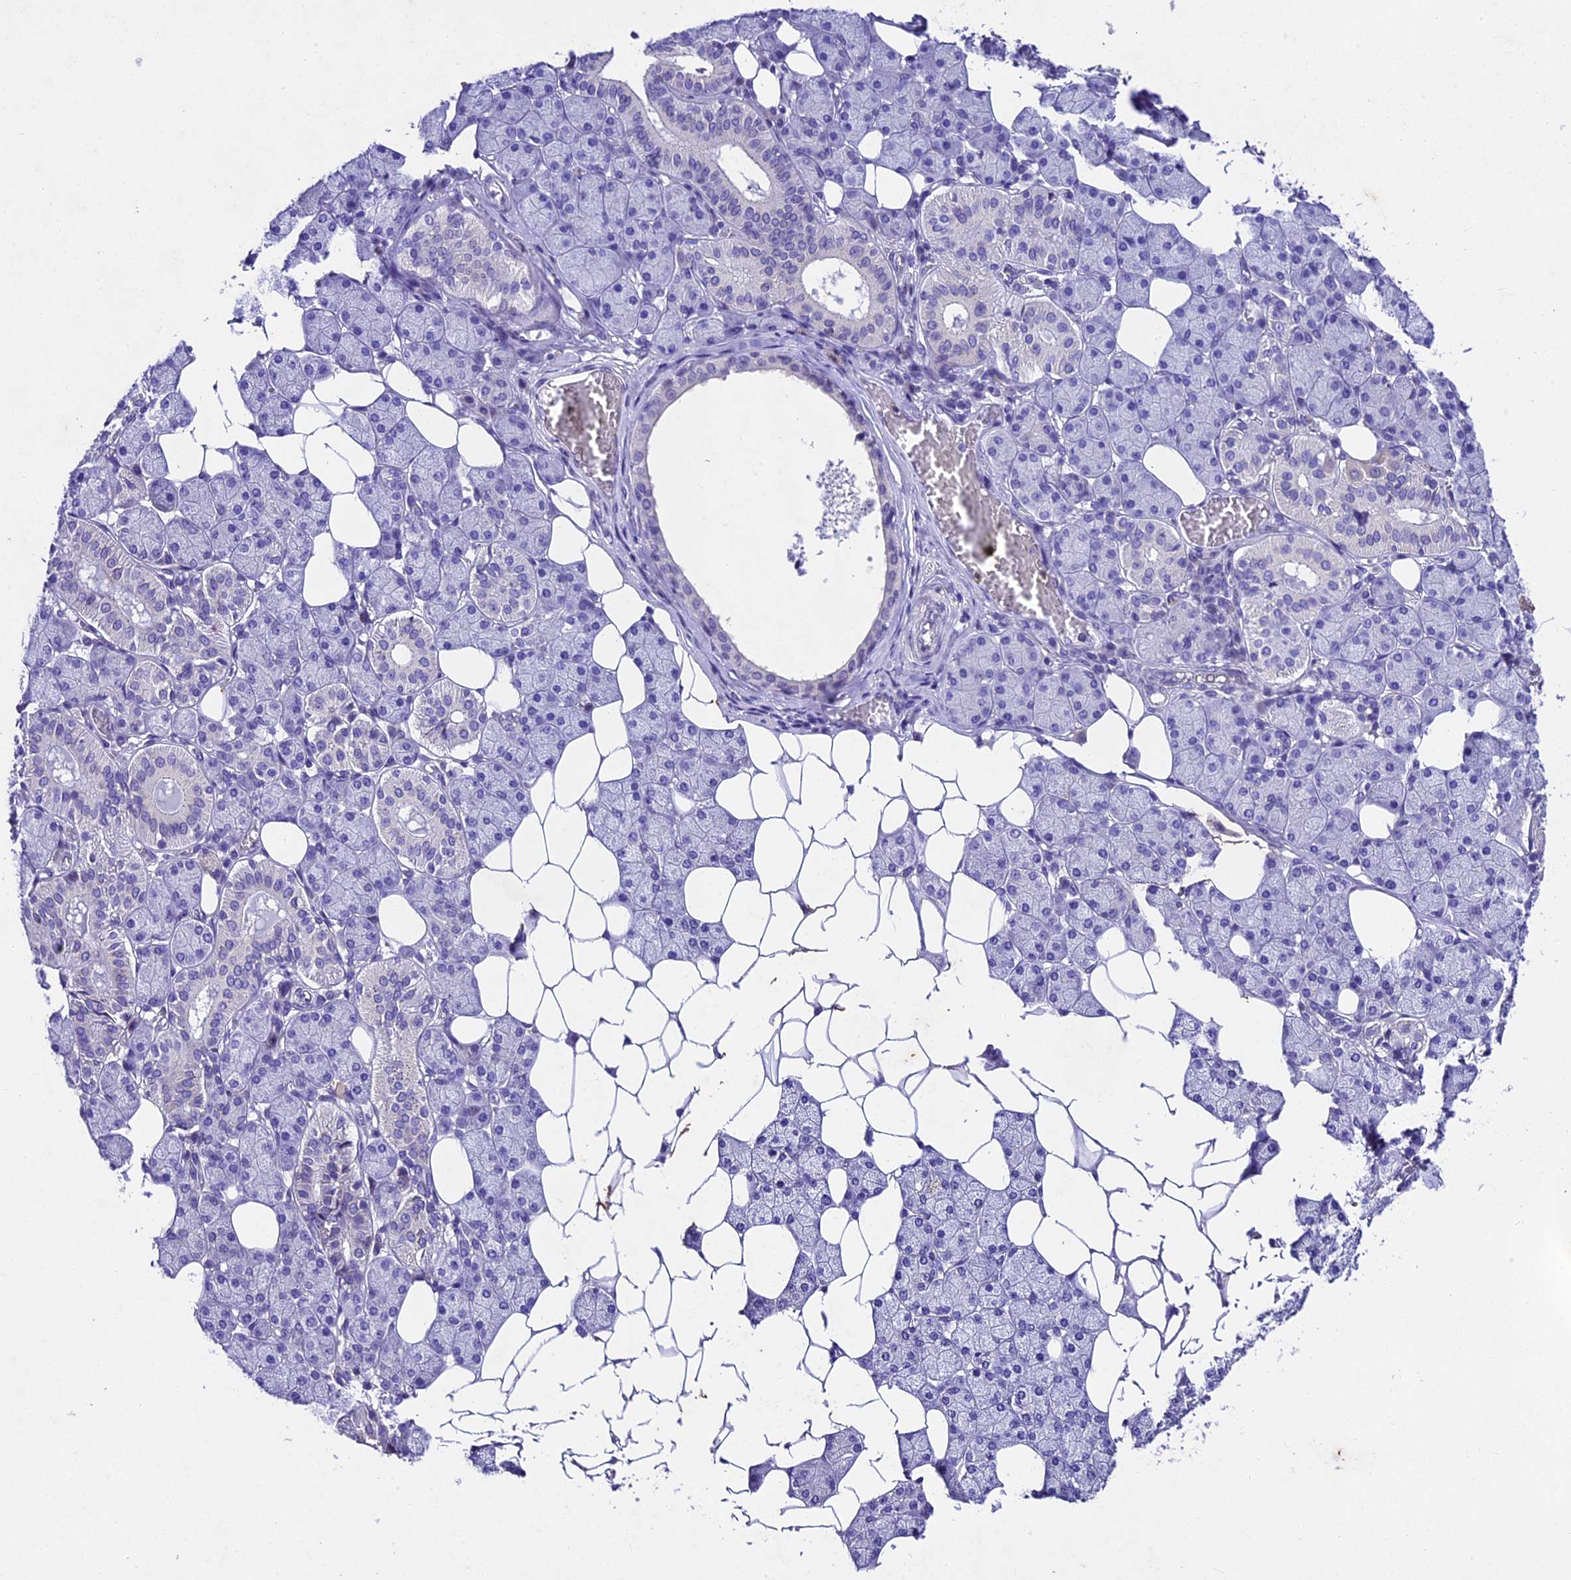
{"staining": {"intensity": "moderate", "quantity": "<25%", "location": "cytoplasmic/membranous"}, "tissue": "salivary gland", "cell_type": "Glandular cells", "image_type": "normal", "snomed": [{"axis": "morphology", "description": "Normal tissue, NOS"}, {"axis": "topography", "description": "Salivary gland"}], "caption": "The immunohistochemical stain labels moderate cytoplasmic/membranous staining in glandular cells of normal salivary gland. The protein of interest is shown in brown color, while the nuclei are stained blue.", "gene": "IFT140", "patient": {"sex": "female", "age": 33}}